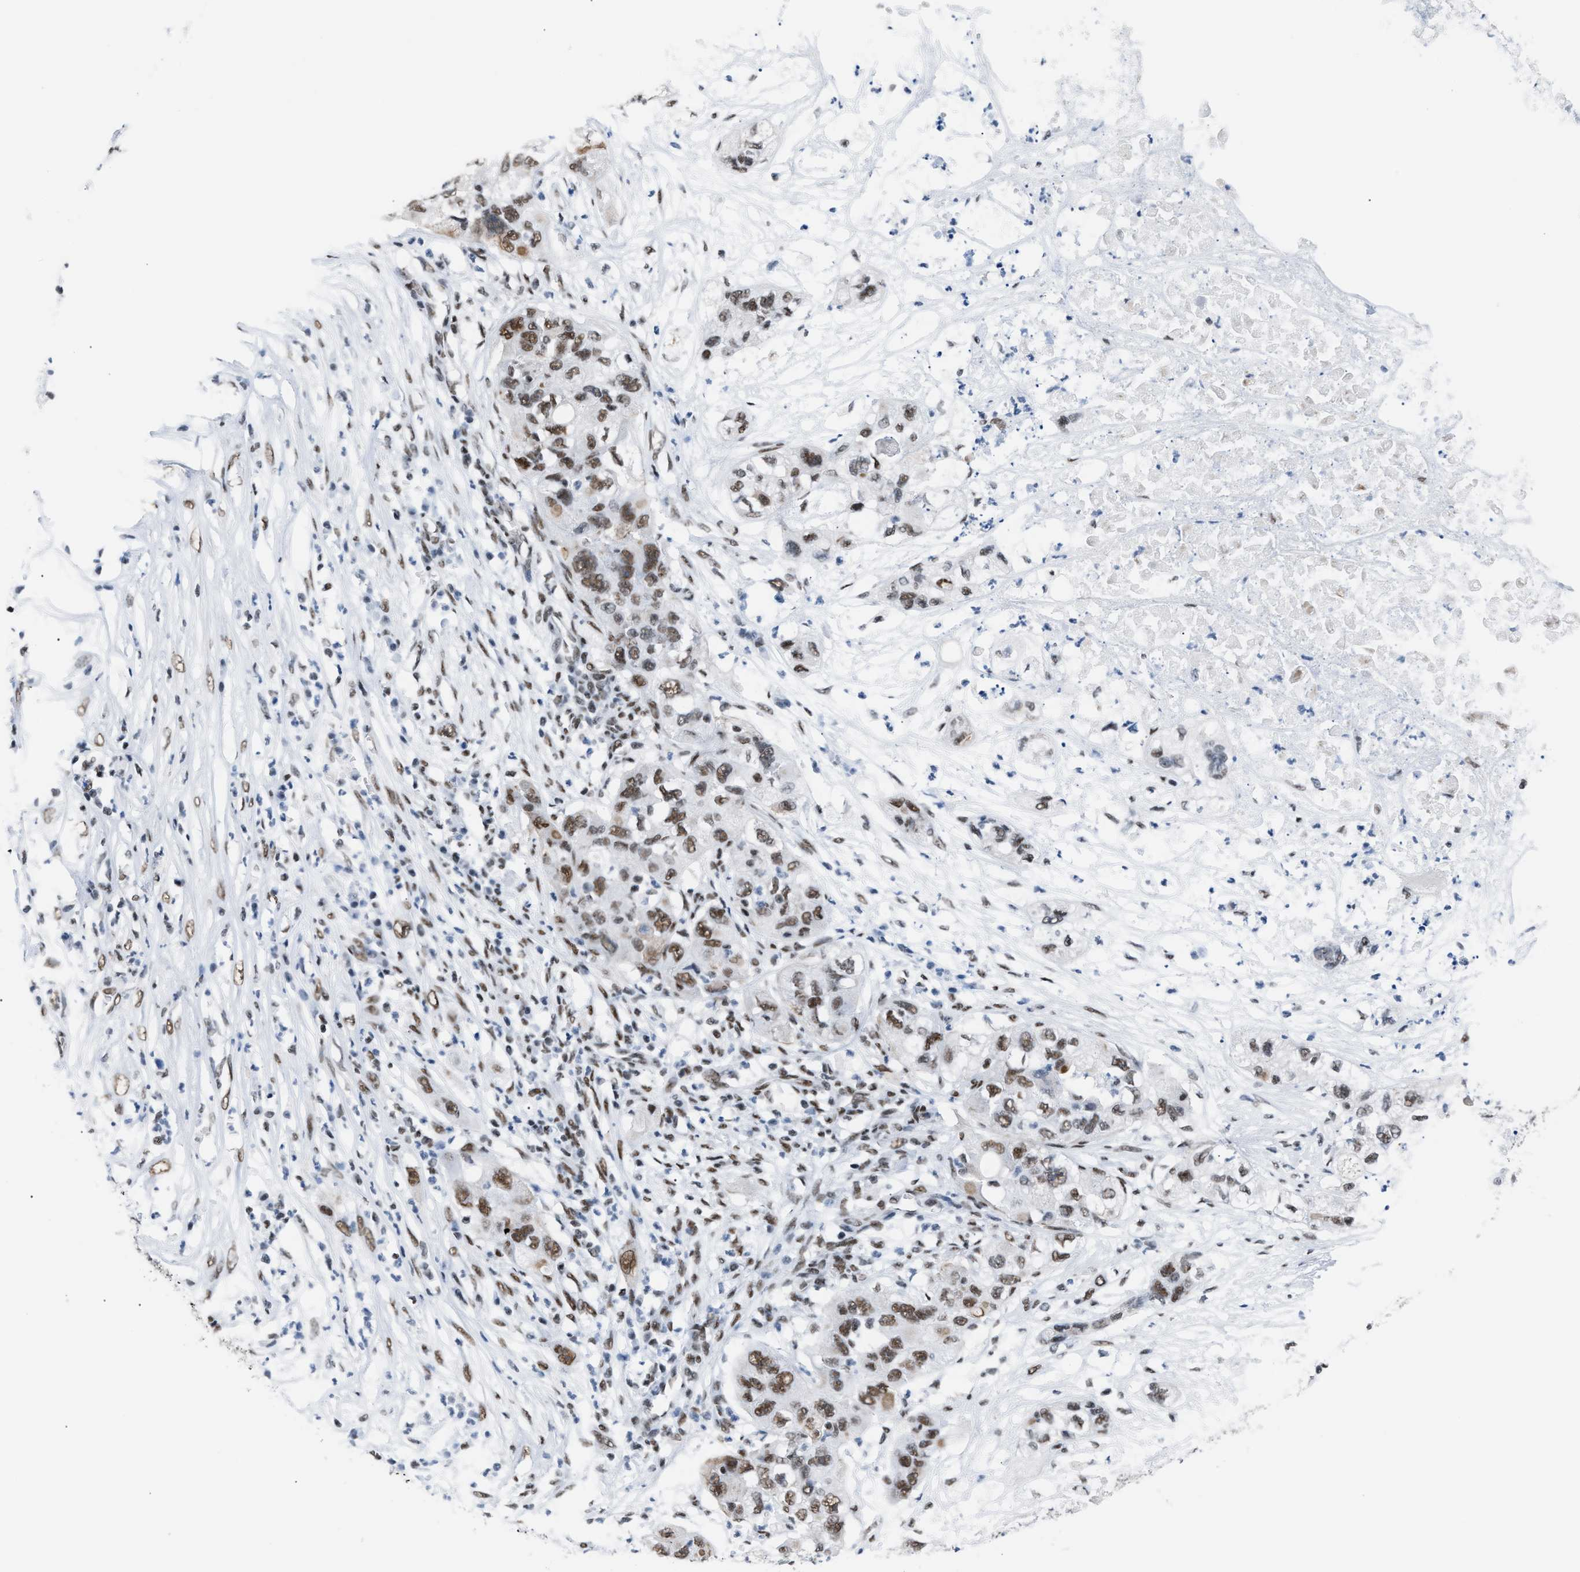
{"staining": {"intensity": "moderate", "quantity": ">75%", "location": "nuclear"}, "tissue": "pancreatic cancer", "cell_type": "Tumor cells", "image_type": "cancer", "snomed": [{"axis": "morphology", "description": "Adenocarcinoma, NOS"}, {"axis": "topography", "description": "Pancreas"}], "caption": "Pancreatic cancer (adenocarcinoma) stained with a protein marker demonstrates moderate staining in tumor cells.", "gene": "CCAR2", "patient": {"sex": "female", "age": 78}}